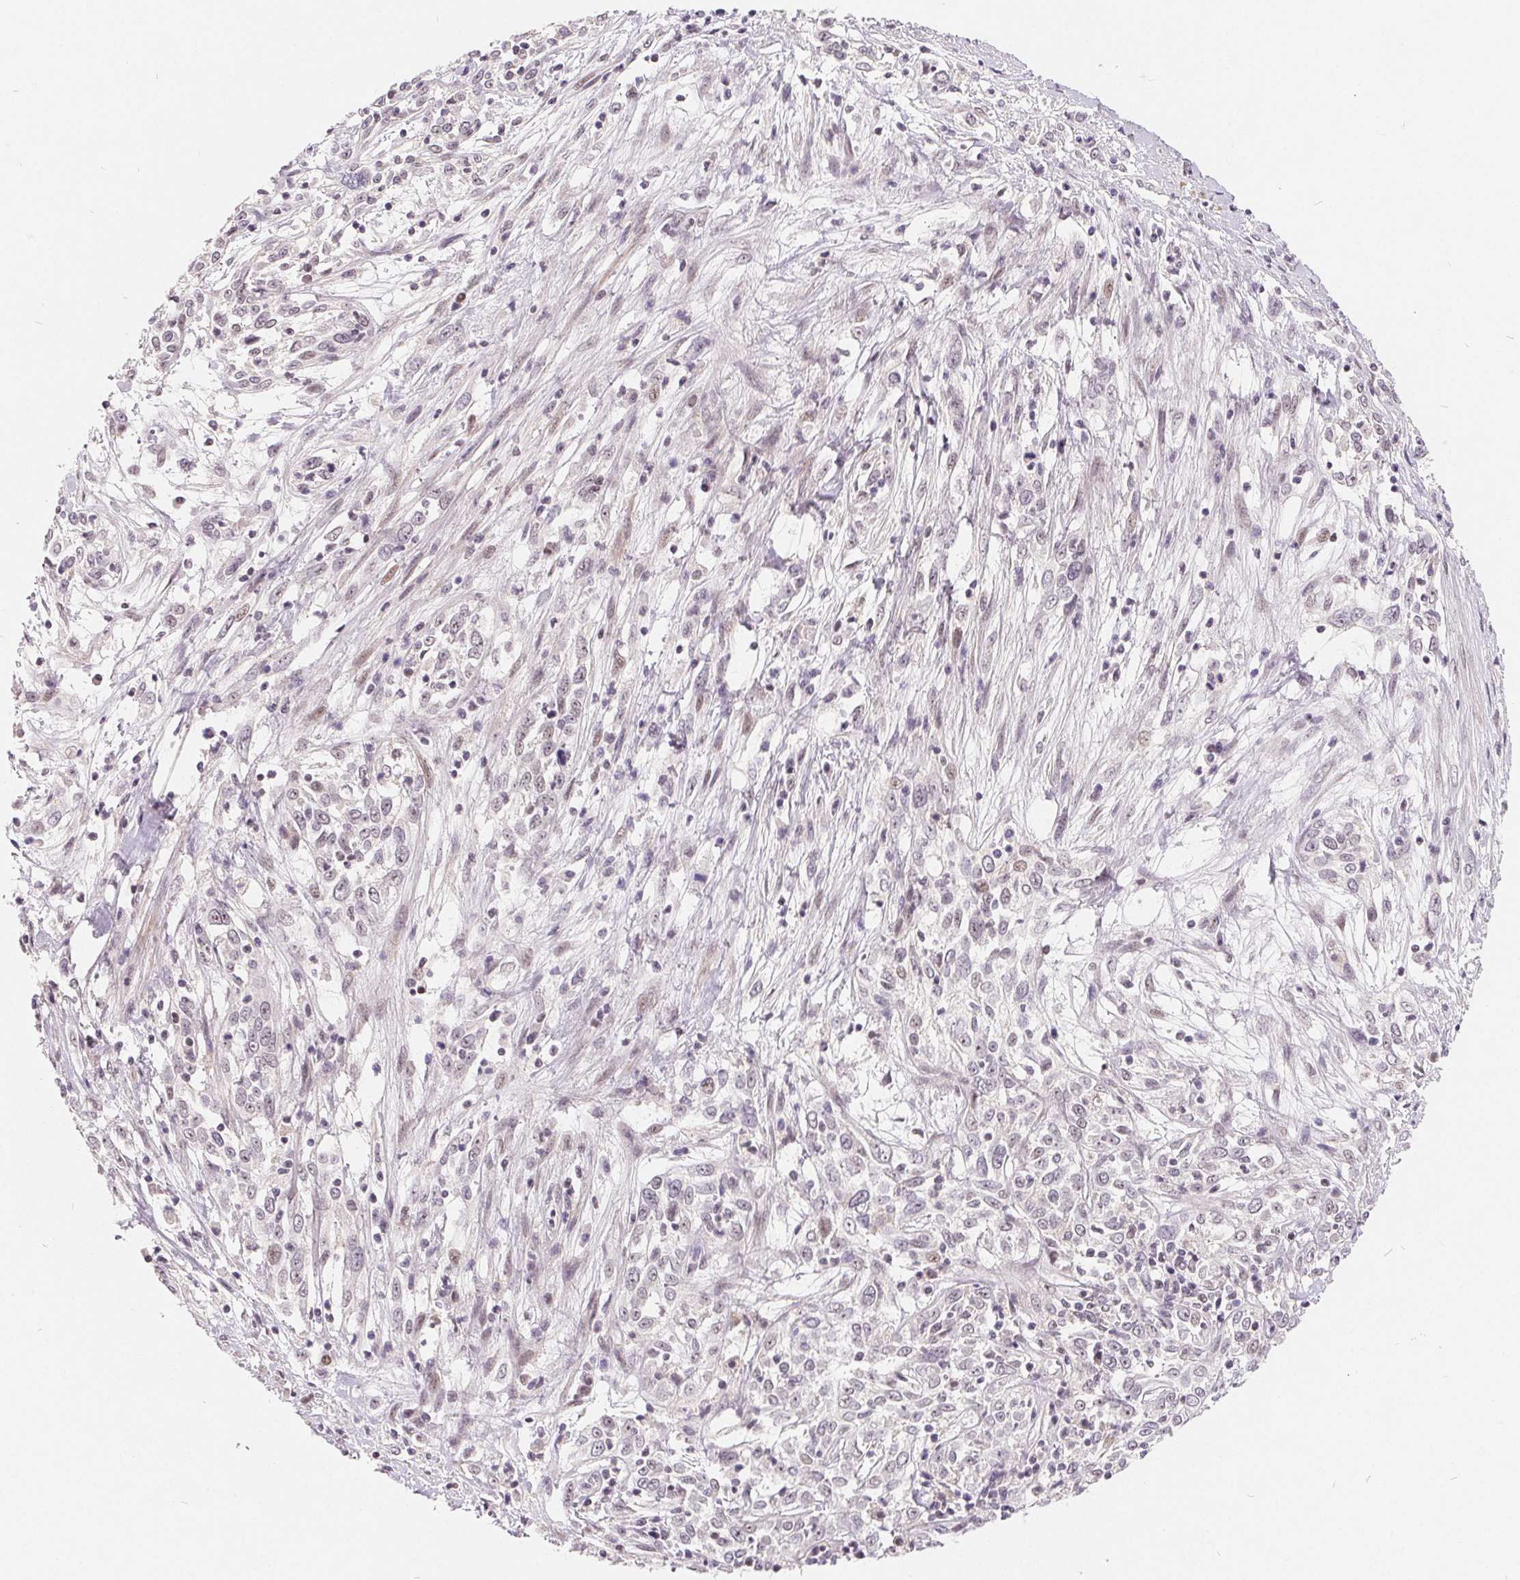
{"staining": {"intensity": "weak", "quantity": "<25%", "location": "nuclear"}, "tissue": "cervical cancer", "cell_type": "Tumor cells", "image_type": "cancer", "snomed": [{"axis": "morphology", "description": "Adenocarcinoma, NOS"}, {"axis": "topography", "description": "Cervix"}], "caption": "IHC micrograph of neoplastic tissue: human adenocarcinoma (cervical) stained with DAB (3,3'-diaminobenzidine) exhibits no significant protein positivity in tumor cells.", "gene": "NRG2", "patient": {"sex": "female", "age": 40}}